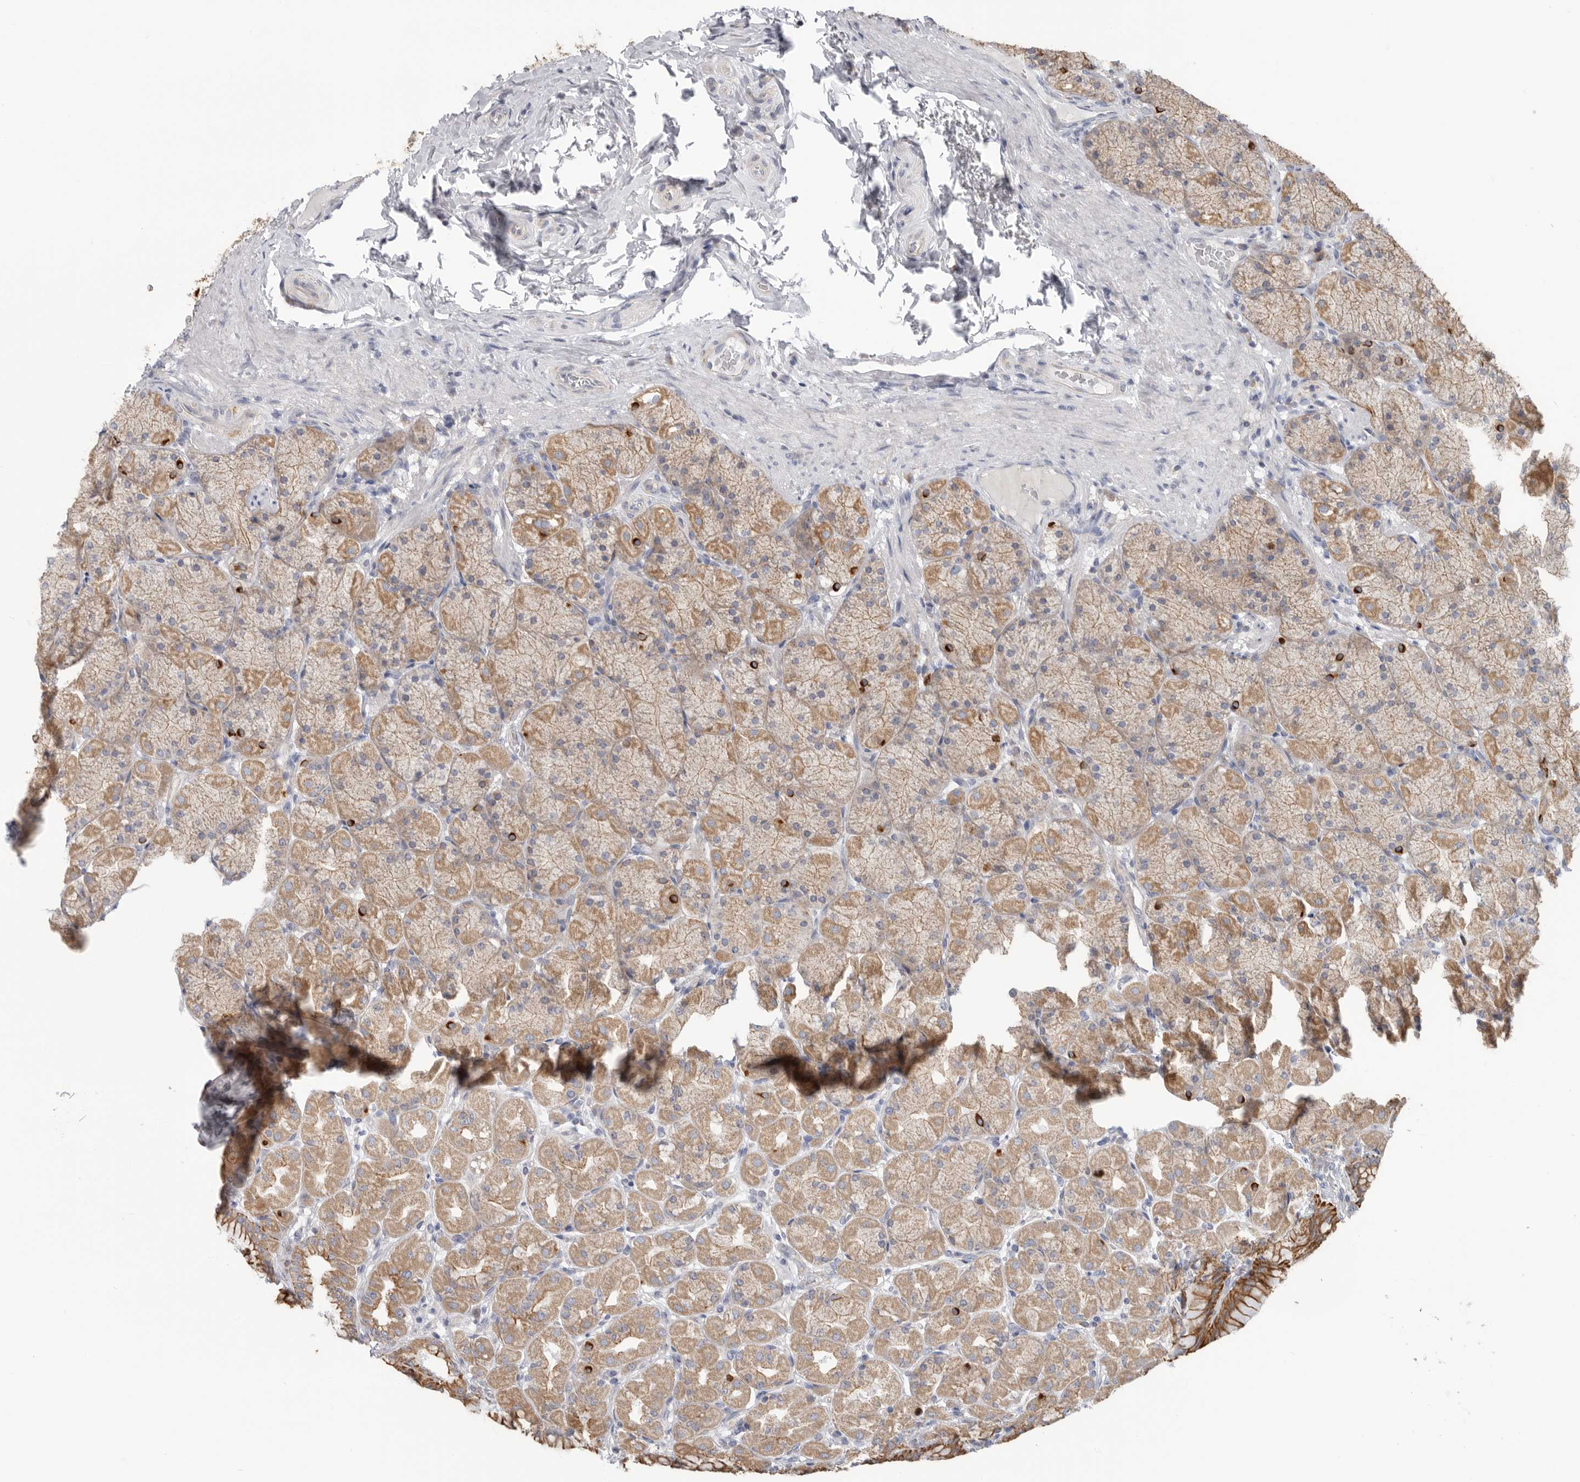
{"staining": {"intensity": "moderate", "quantity": ">75%", "location": "cytoplasmic/membranous"}, "tissue": "stomach", "cell_type": "Glandular cells", "image_type": "normal", "snomed": [{"axis": "morphology", "description": "Normal tissue, NOS"}, {"axis": "topography", "description": "Stomach, upper"}], "caption": "Protein positivity by IHC exhibits moderate cytoplasmic/membranous staining in about >75% of glandular cells in benign stomach. (DAB (3,3'-diaminobenzidine) IHC, brown staining for protein, blue staining for nuclei).", "gene": "MTFR1L", "patient": {"sex": "female", "age": 56}}